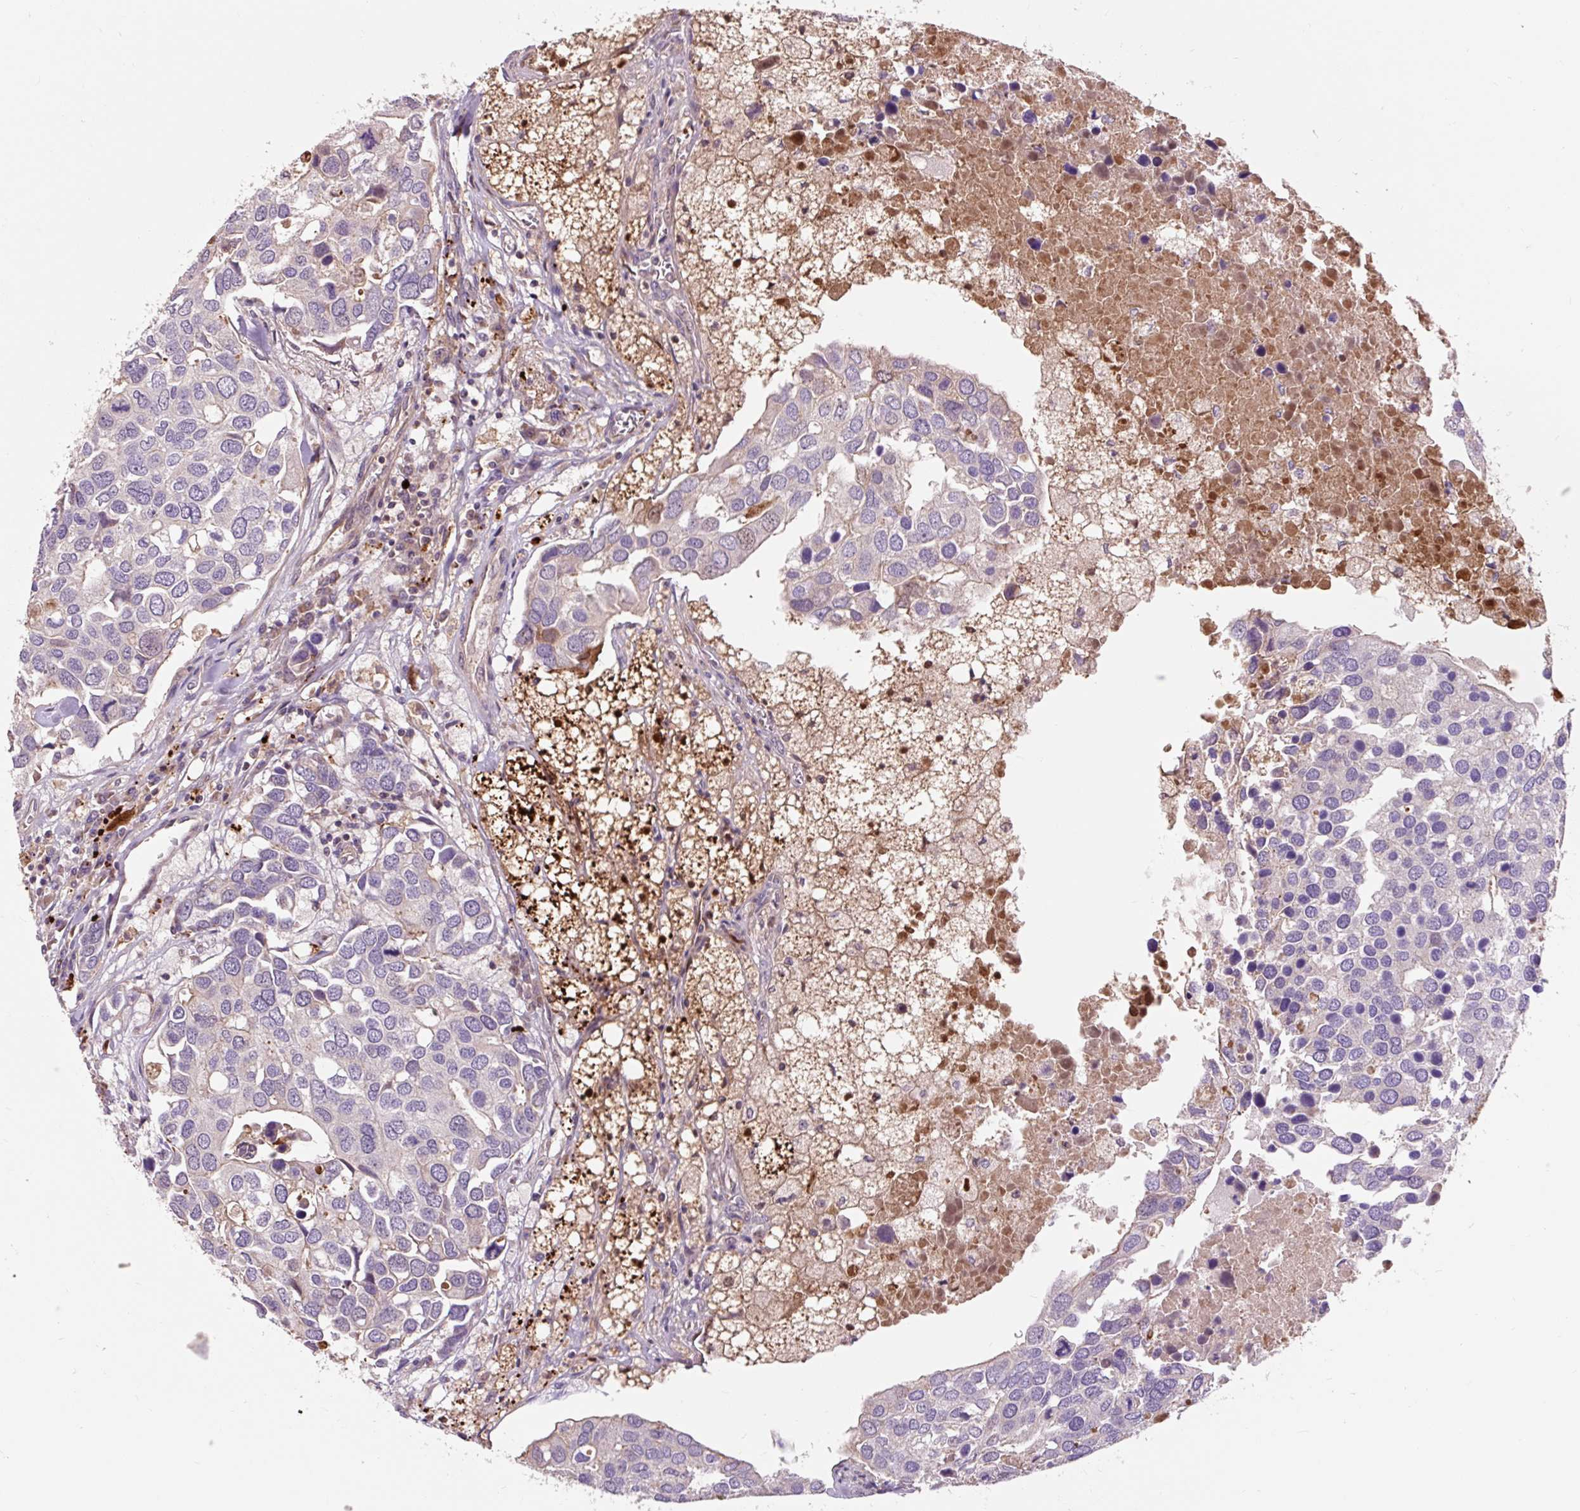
{"staining": {"intensity": "negative", "quantity": "none", "location": "none"}, "tissue": "breast cancer", "cell_type": "Tumor cells", "image_type": "cancer", "snomed": [{"axis": "morphology", "description": "Duct carcinoma"}, {"axis": "topography", "description": "Breast"}], "caption": "The image exhibits no staining of tumor cells in intraductal carcinoma (breast).", "gene": "PRIMPOL", "patient": {"sex": "female", "age": 83}}